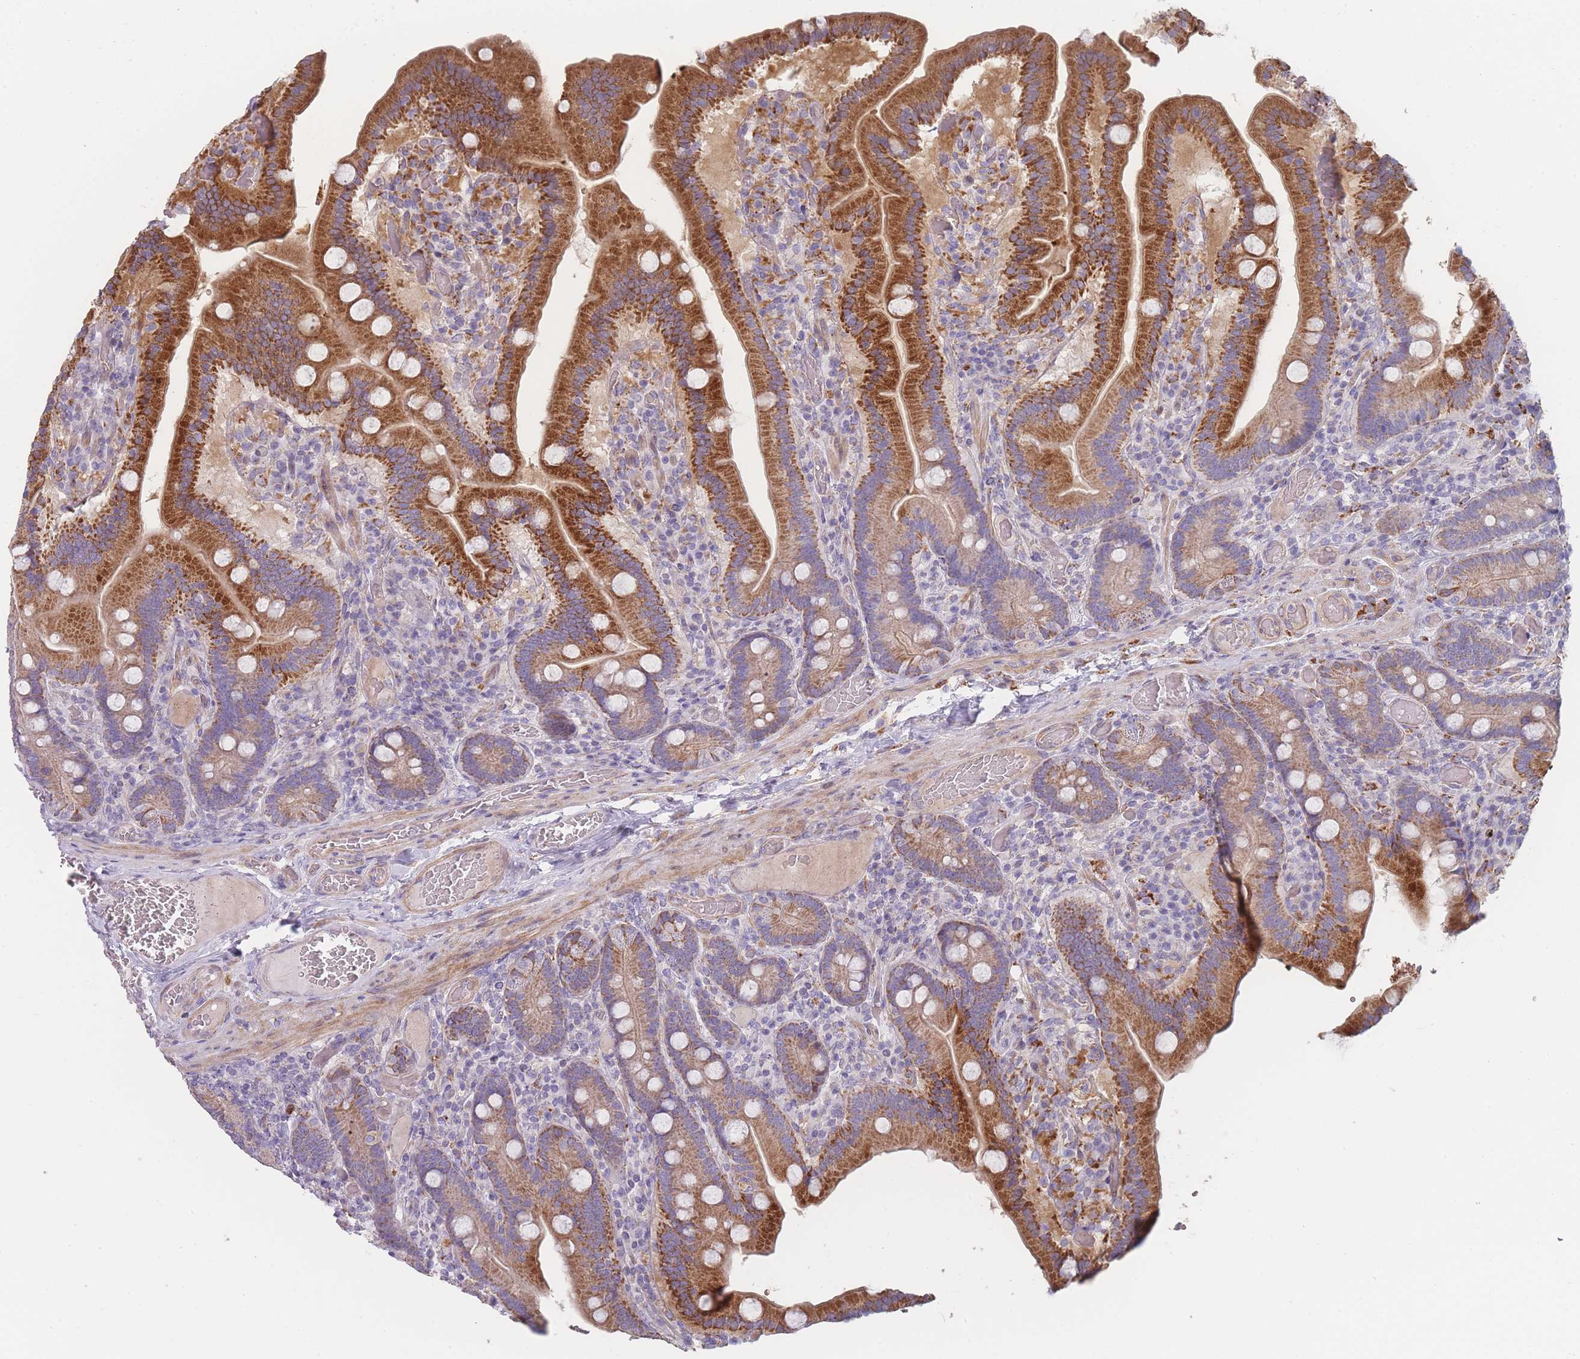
{"staining": {"intensity": "strong", "quantity": "25%-75%", "location": "cytoplasmic/membranous"}, "tissue": "duodenum", "cell_type": "Glandular cells", "image_type": "normal", "snomed": [{"axis": "morphology", "description": "Normal tissue, NOS"}, {"axis": "topography", "description": "Duodenum"}], "caption": "Immunohistochemical staining of benign human duodenum demonstrates high levels of strong cytoplasmic/membranous staining in approximately 25%-75% of glandular cells.", "gene": "SMPD4", "patient": {"sex": "female", "age": 62}}